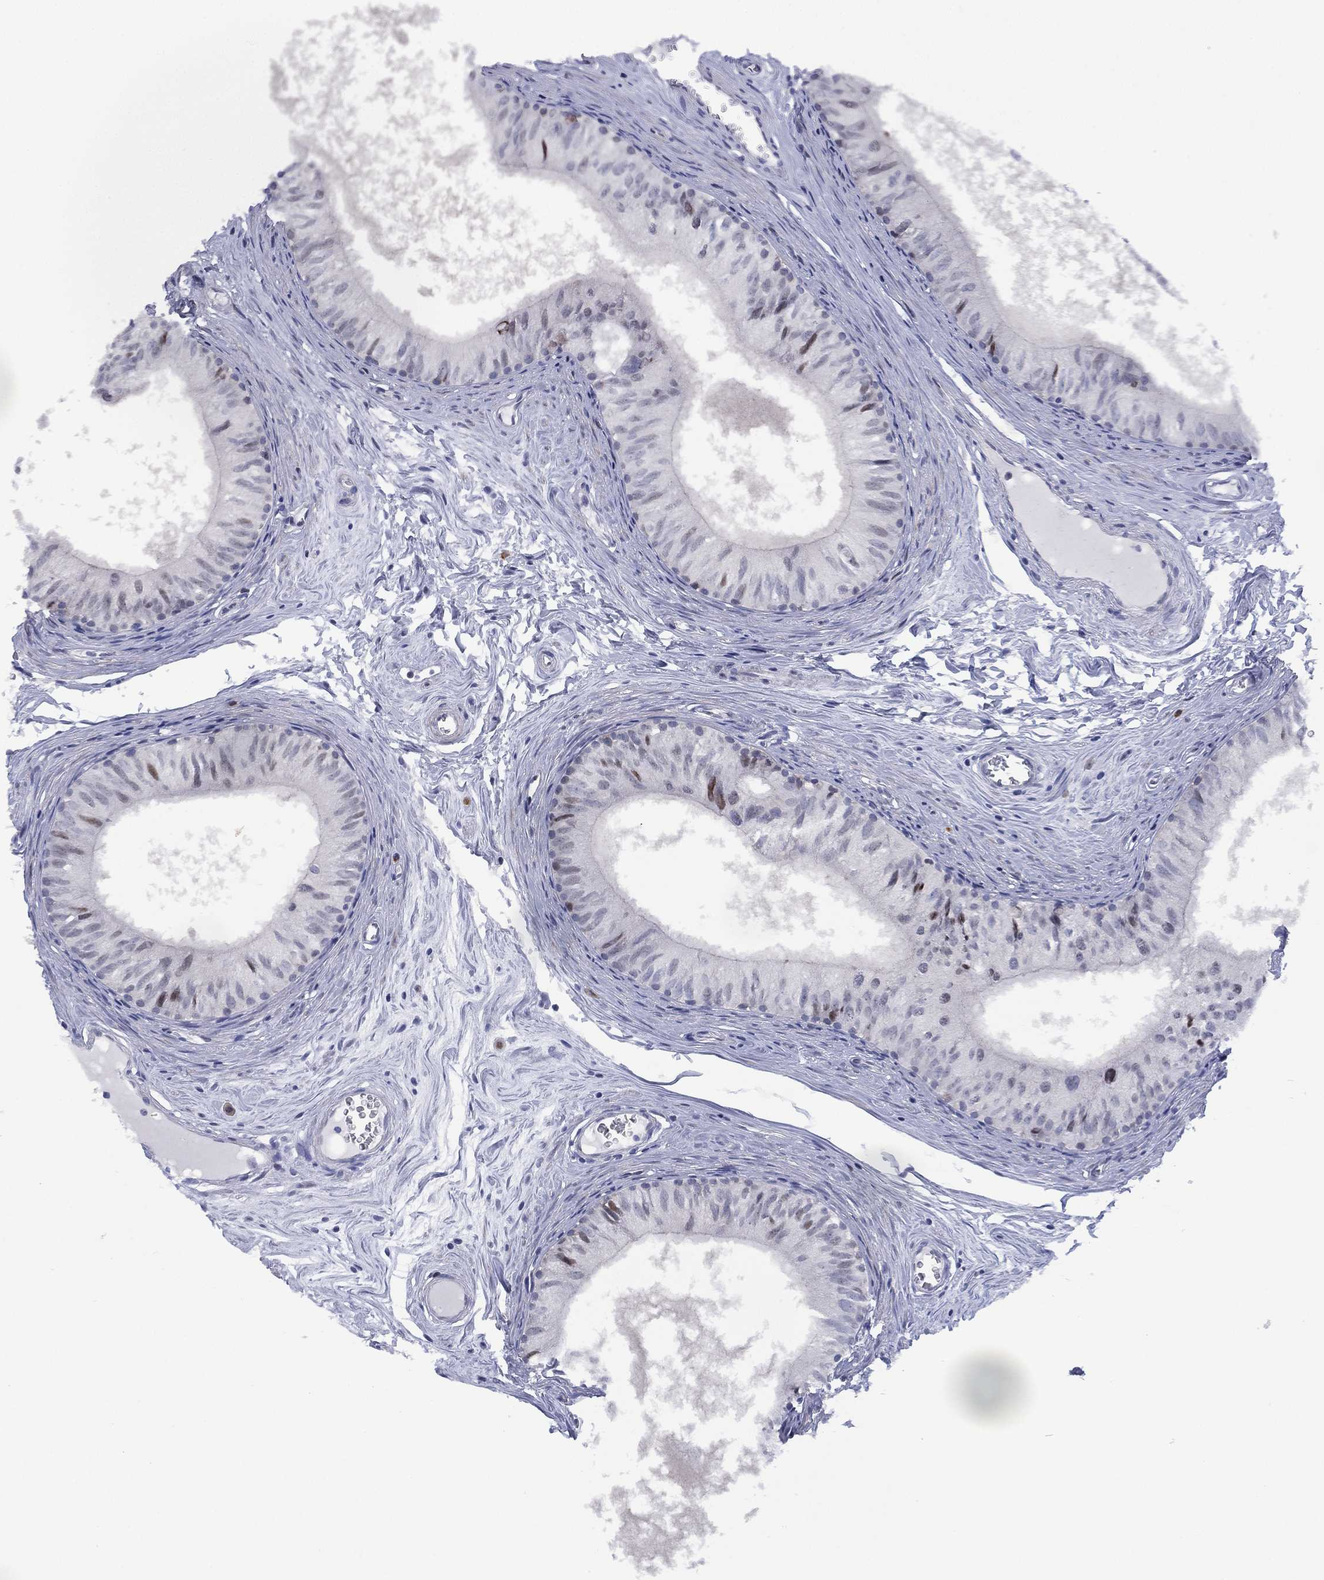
{"staining": {"intensity": "moderate", "quantity": "<25%", "location": "nuclear"}, "tissue": "epididymis", "cell_type": "Glandular cells", "image_type": "normal", "snomed": [{"axis": "morphology", "description": "Normal tissue, NOS"}, {"axis": "topography", "description": "Epididymis"}], "caption": "Immunohistochemistry (IHC) (DAB) staining of unremarkable epididymis demonstrates moderate nuclear protein staining in approximately <25% of glandular cells.", "gene": "SLC4A4", "patient": {"sex": "male", "age": 52}}